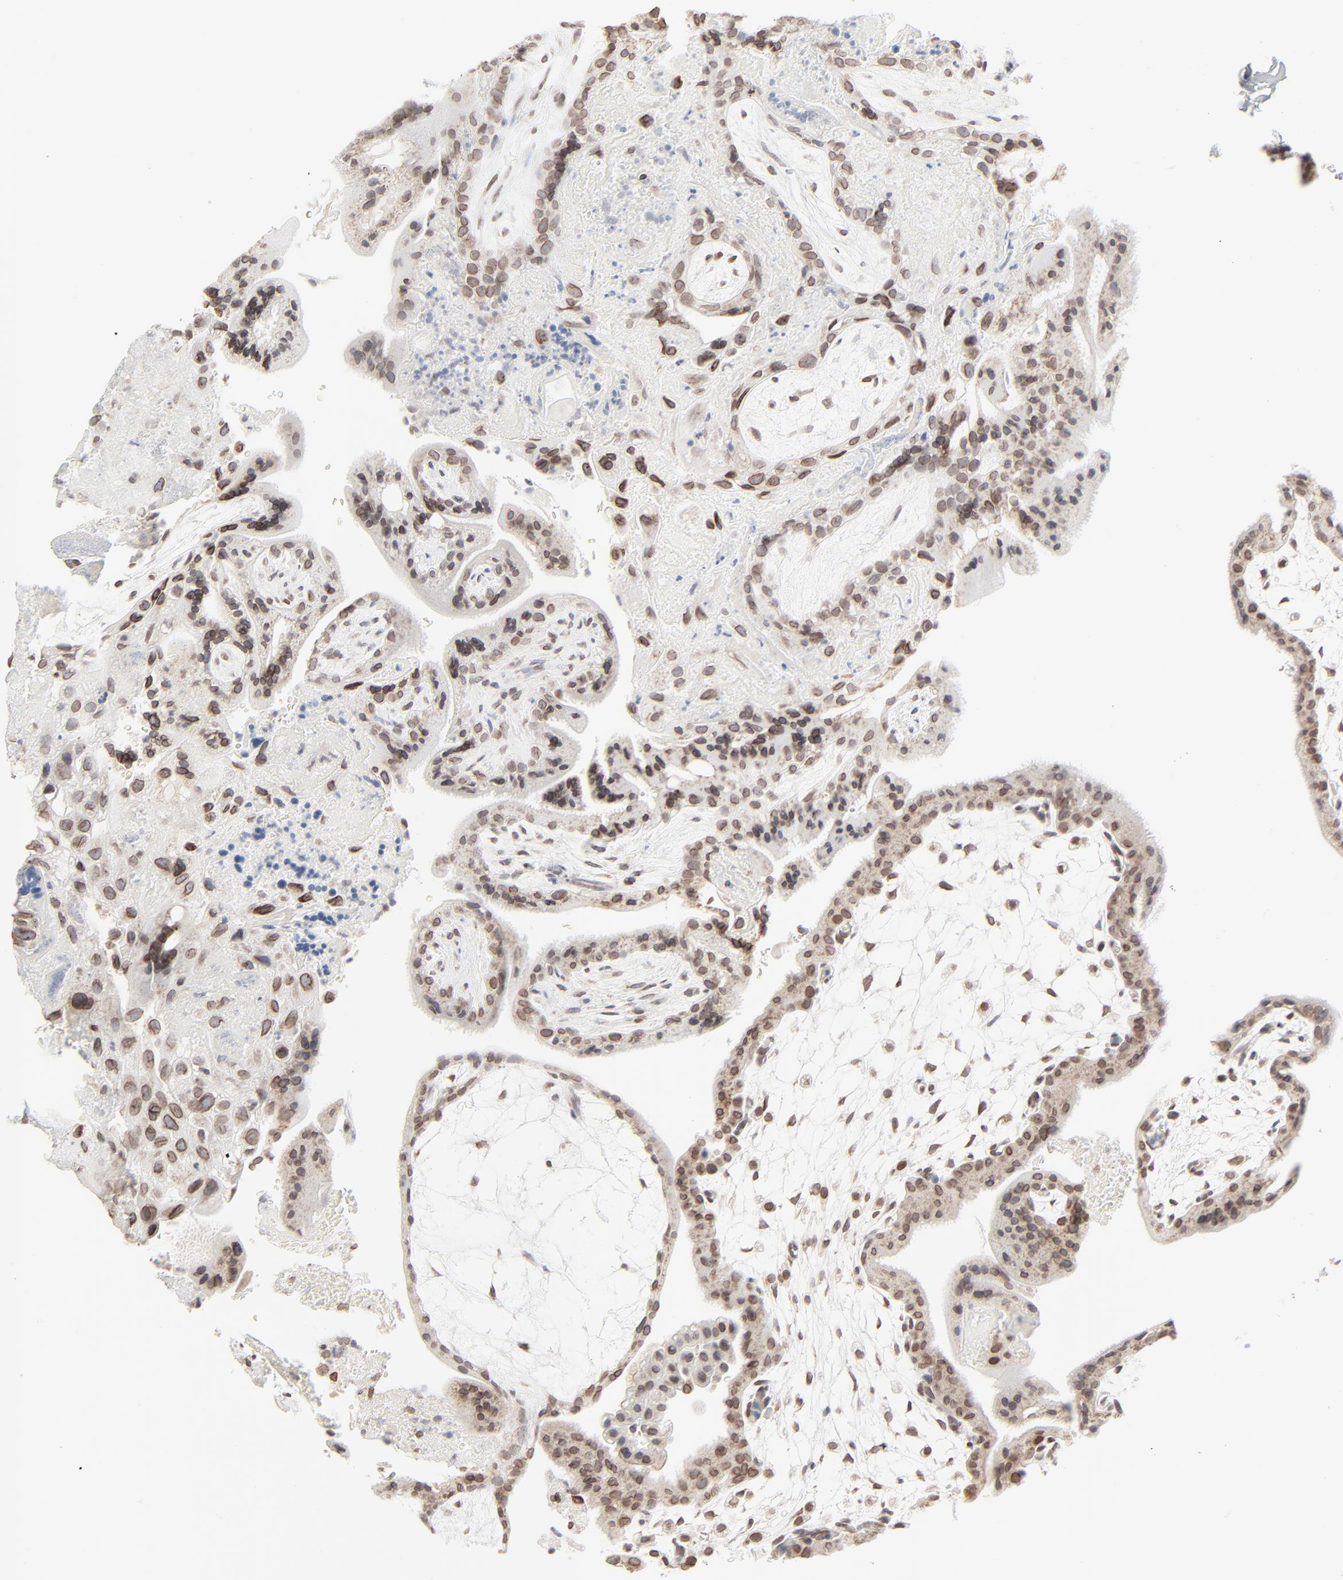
{"staining": {"intensity": "moderate", "quantity": ">75%", "location": "cytoplasmic/membranous,nuclear"}, "tissue": "placenta", "cell_type": "Decidual cells", "image_type": "normal", "snomed": [{"axis": "morphology", "description": "Normal tissue, NOS"}, {"axis": "topography", "description": "Placenta"}], "caption": "IHC micrograph of benign placenta: placenta stained using immunohistochemistry exhibits medium levels of moderate protein expression localized specifically in the cytoplasmic/membranous,nuclear of decidual cells, appearing as a cytoplasmic/membranous,nuclear brown color.", "gene": "MAD1L1", "patient": {"sex": "female", "age": 35}}